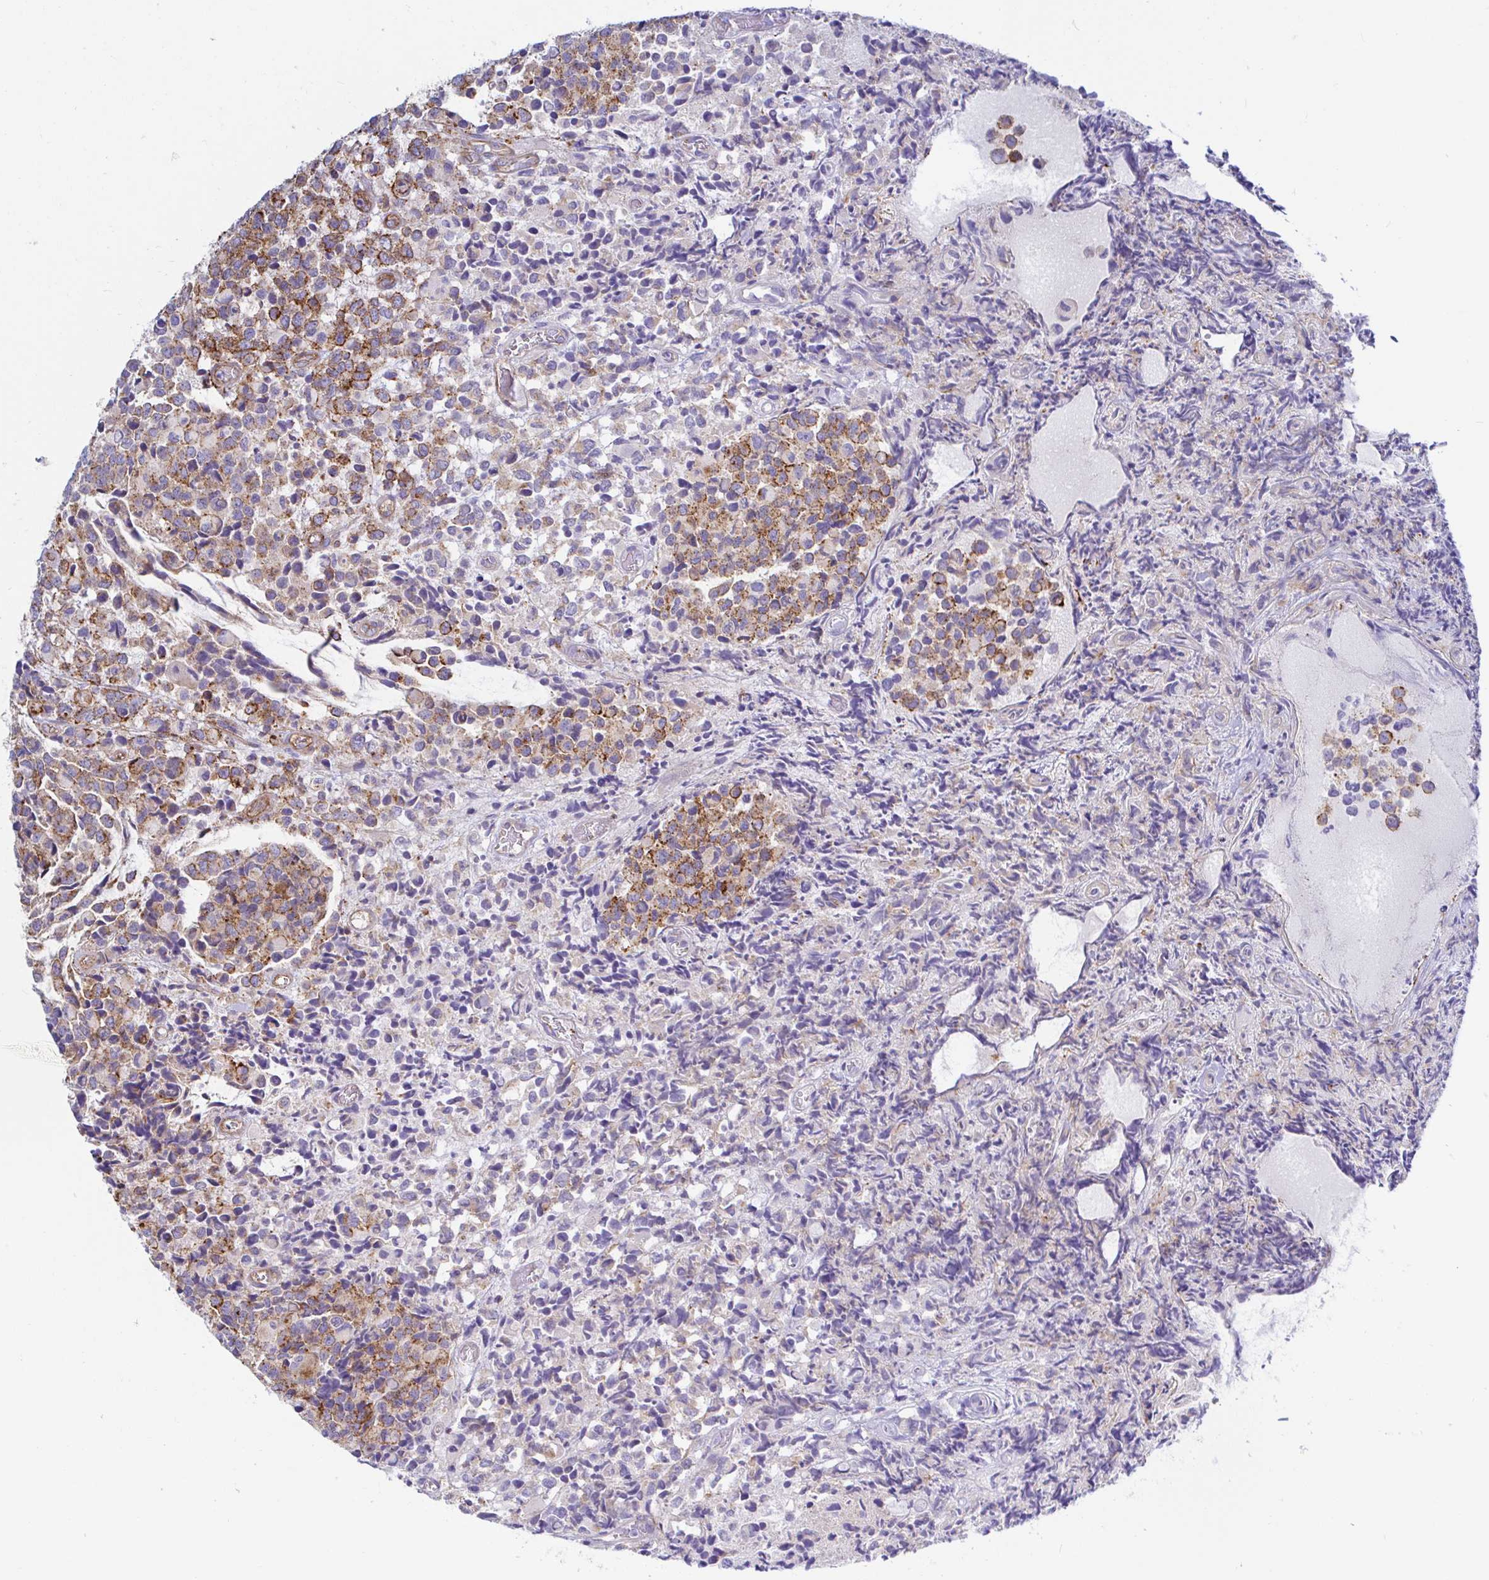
{"staining": {"intensity": "moderate", "quantity": "<25%", "location": "cytoplasmic/membranous"}, "tissue": "glioma", "cell_type": "Tumor cells", "image_type": "cancer", "snomed": [{"axis": "morphology", "description": "Glioma, malignant, High grade"}, {"axis": "topography", "description": "Brain"}], "caption": "Malignant glioma (high-grade) stained with IHC reveals moderate cytoplasmic/membranous positivity in about <25% of tumor cells. (Brightfield microscopy of DAB IHC at high magnification).", "gene": "ARL4D", "patient": {"sex": "male", "age": 39}}